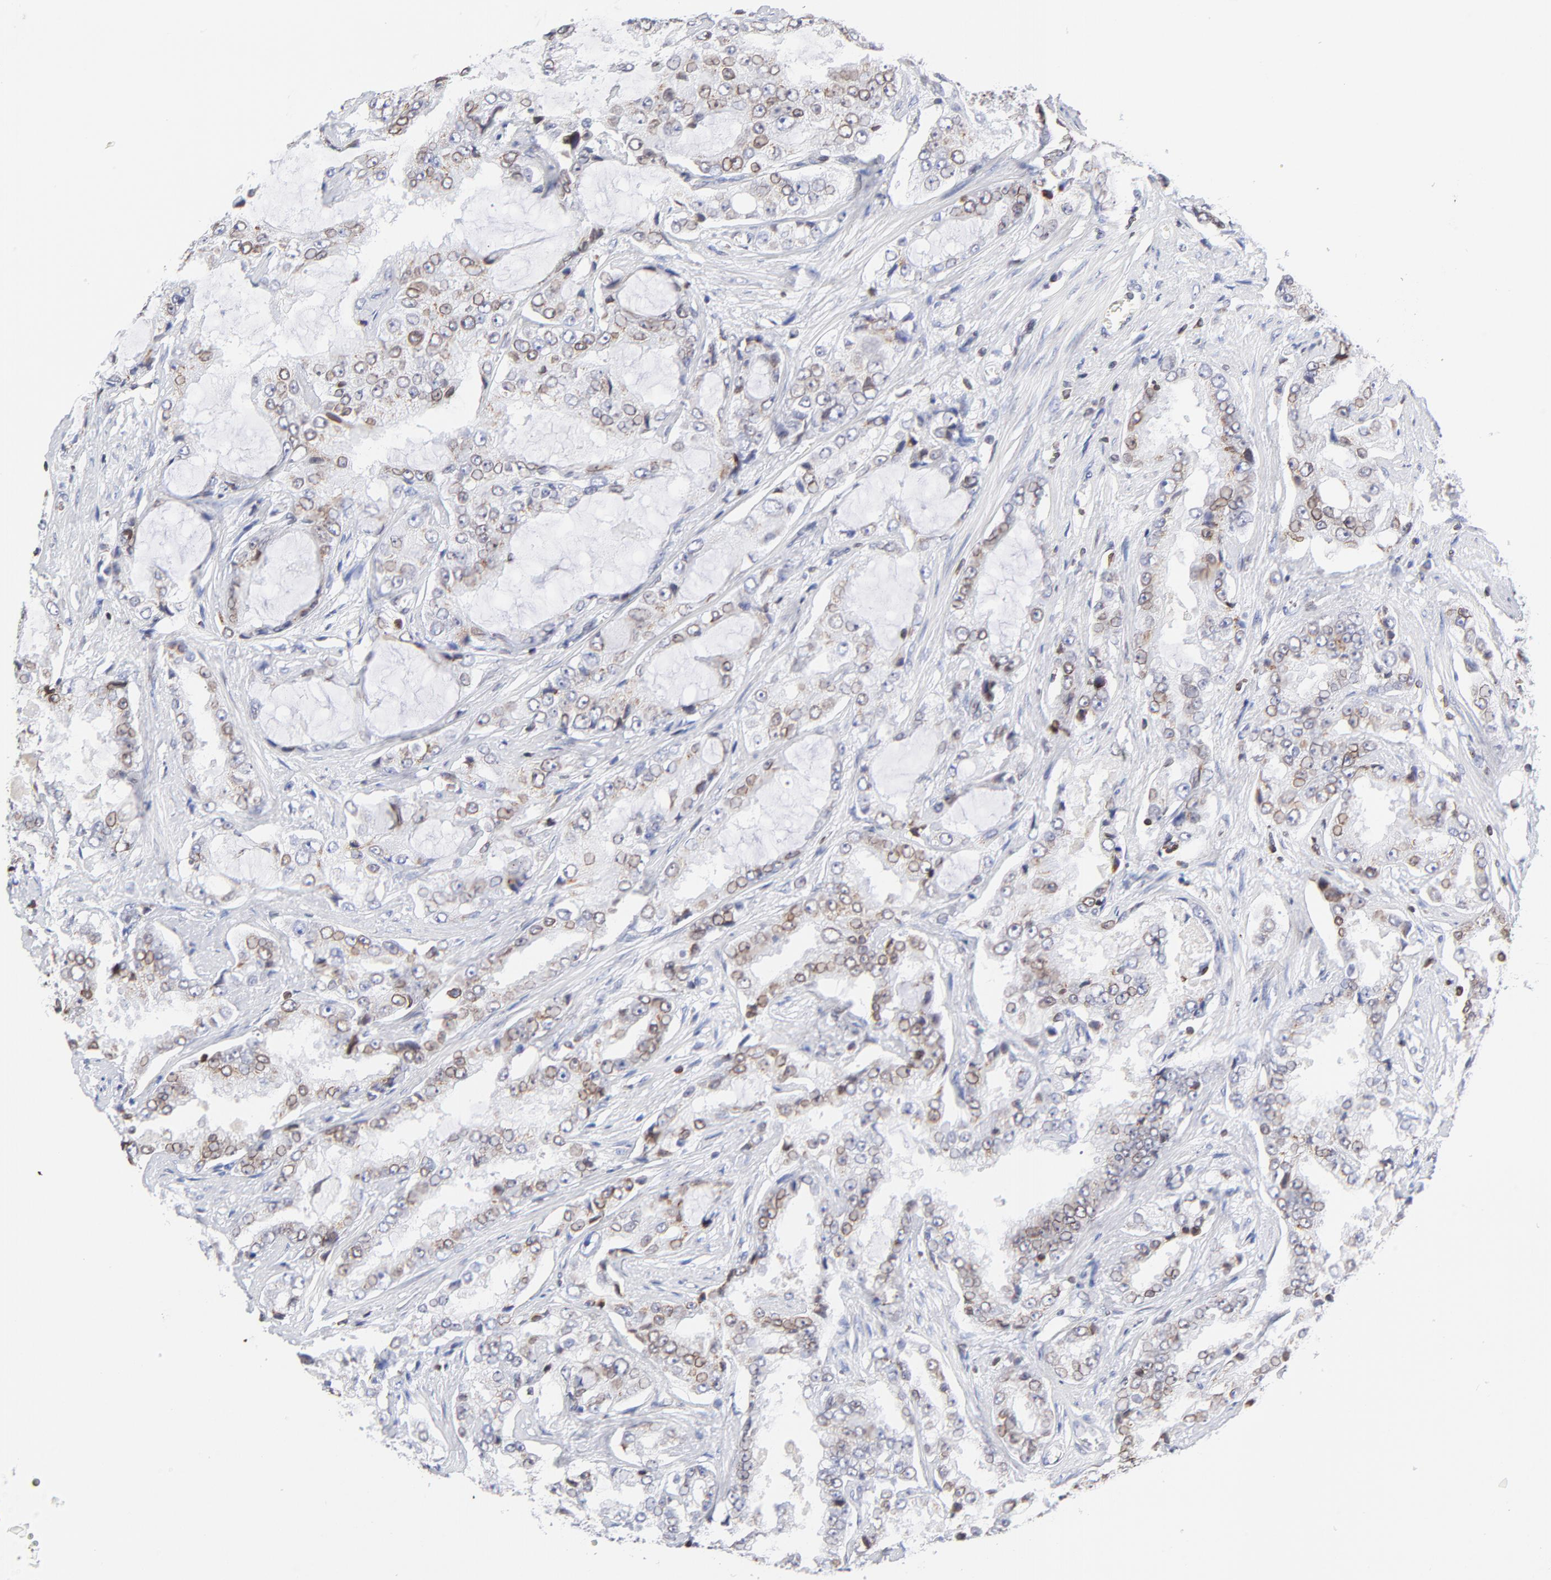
{"staining": {"intensity": "moderate", "quantity": ">75%", "location": "cytoplasmic/membranous,nuclear"}, "tissue": "prostate cancer", "cell_type": "Tumor cells", "image_type": "cancer", "snomed": [{"axis": "morphology", "description": "Adenocarcinoma, High grade"}, {"axis": "topography", "description": "Prostate"}], "caption": "Prostate high-grade adenocarcinoma was stained to show a protein in brown. There is medium levels of moderate cytoplasmic/membranous and nuclear expression in approximately >75% of tumor cells. (DAB IHC with brightfield microscopy, high magnification).", "gene": "THAP7", "patient": {"sex": "male", "age": 73}}